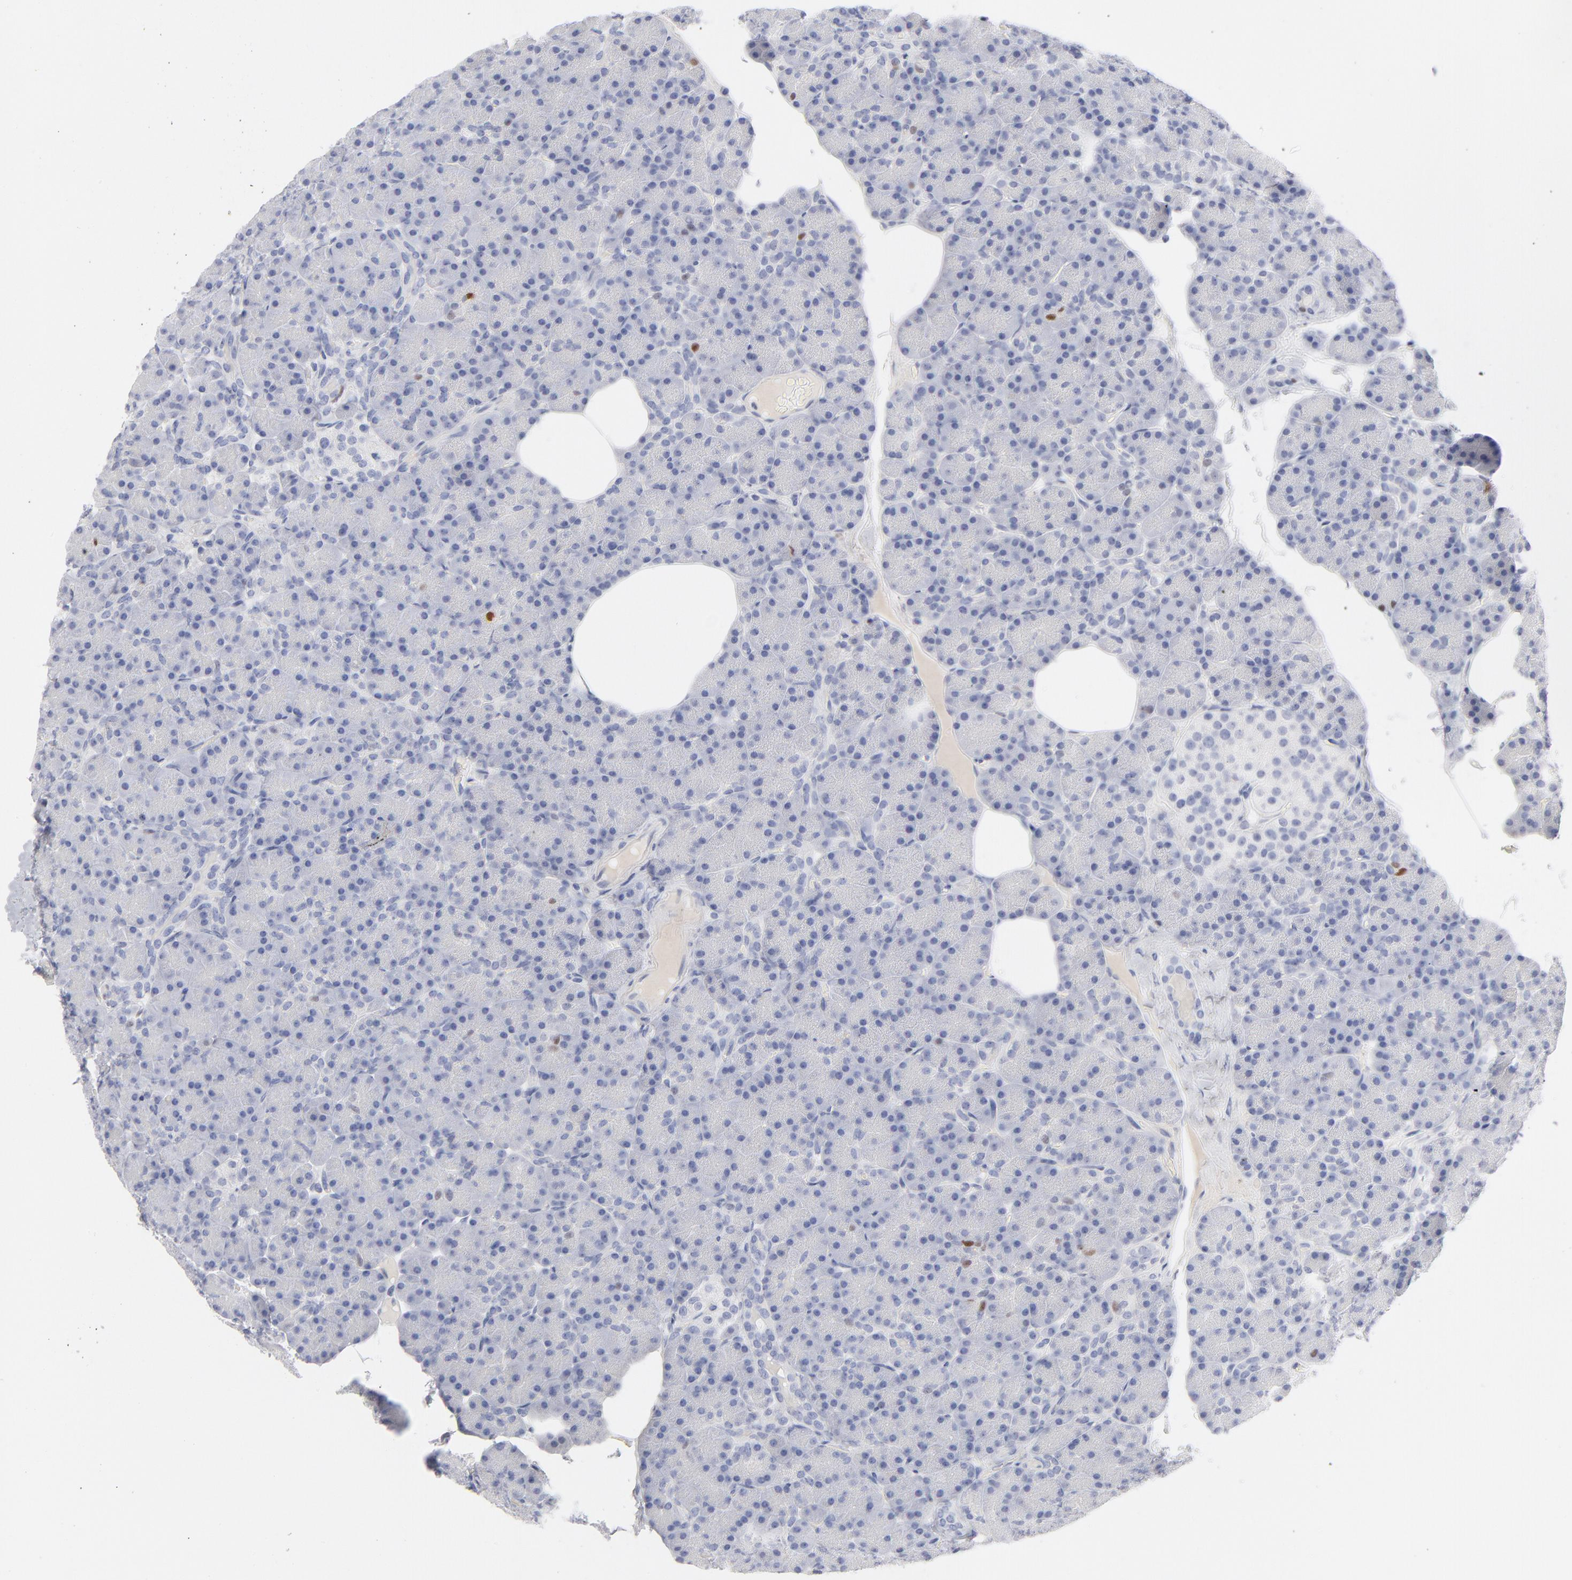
{"staining": {"intensity": "negative", "quantity": "none", "location": "none"}, "tissue": "pancreas", "cell_type": "Exocrine glandular cells", "image_type": "normal", "snomed": [{"axis": "morphology", "description": "Normal tissue, NOS"}, {"axis": "topography", "description": "Pancreas"}], "caption": "Immunohistochemistry of normal human pancreas reveals no staining in exocrine glandular cells. (Stains: DAB (3,3'-diaminobenzidine) immunohistochemistry with hematoxylin counter stain, Microscopy: brightfield microscopy at high magnification).", "gene": "MCM7", "patient": {"sex": "female", "age": 43}}